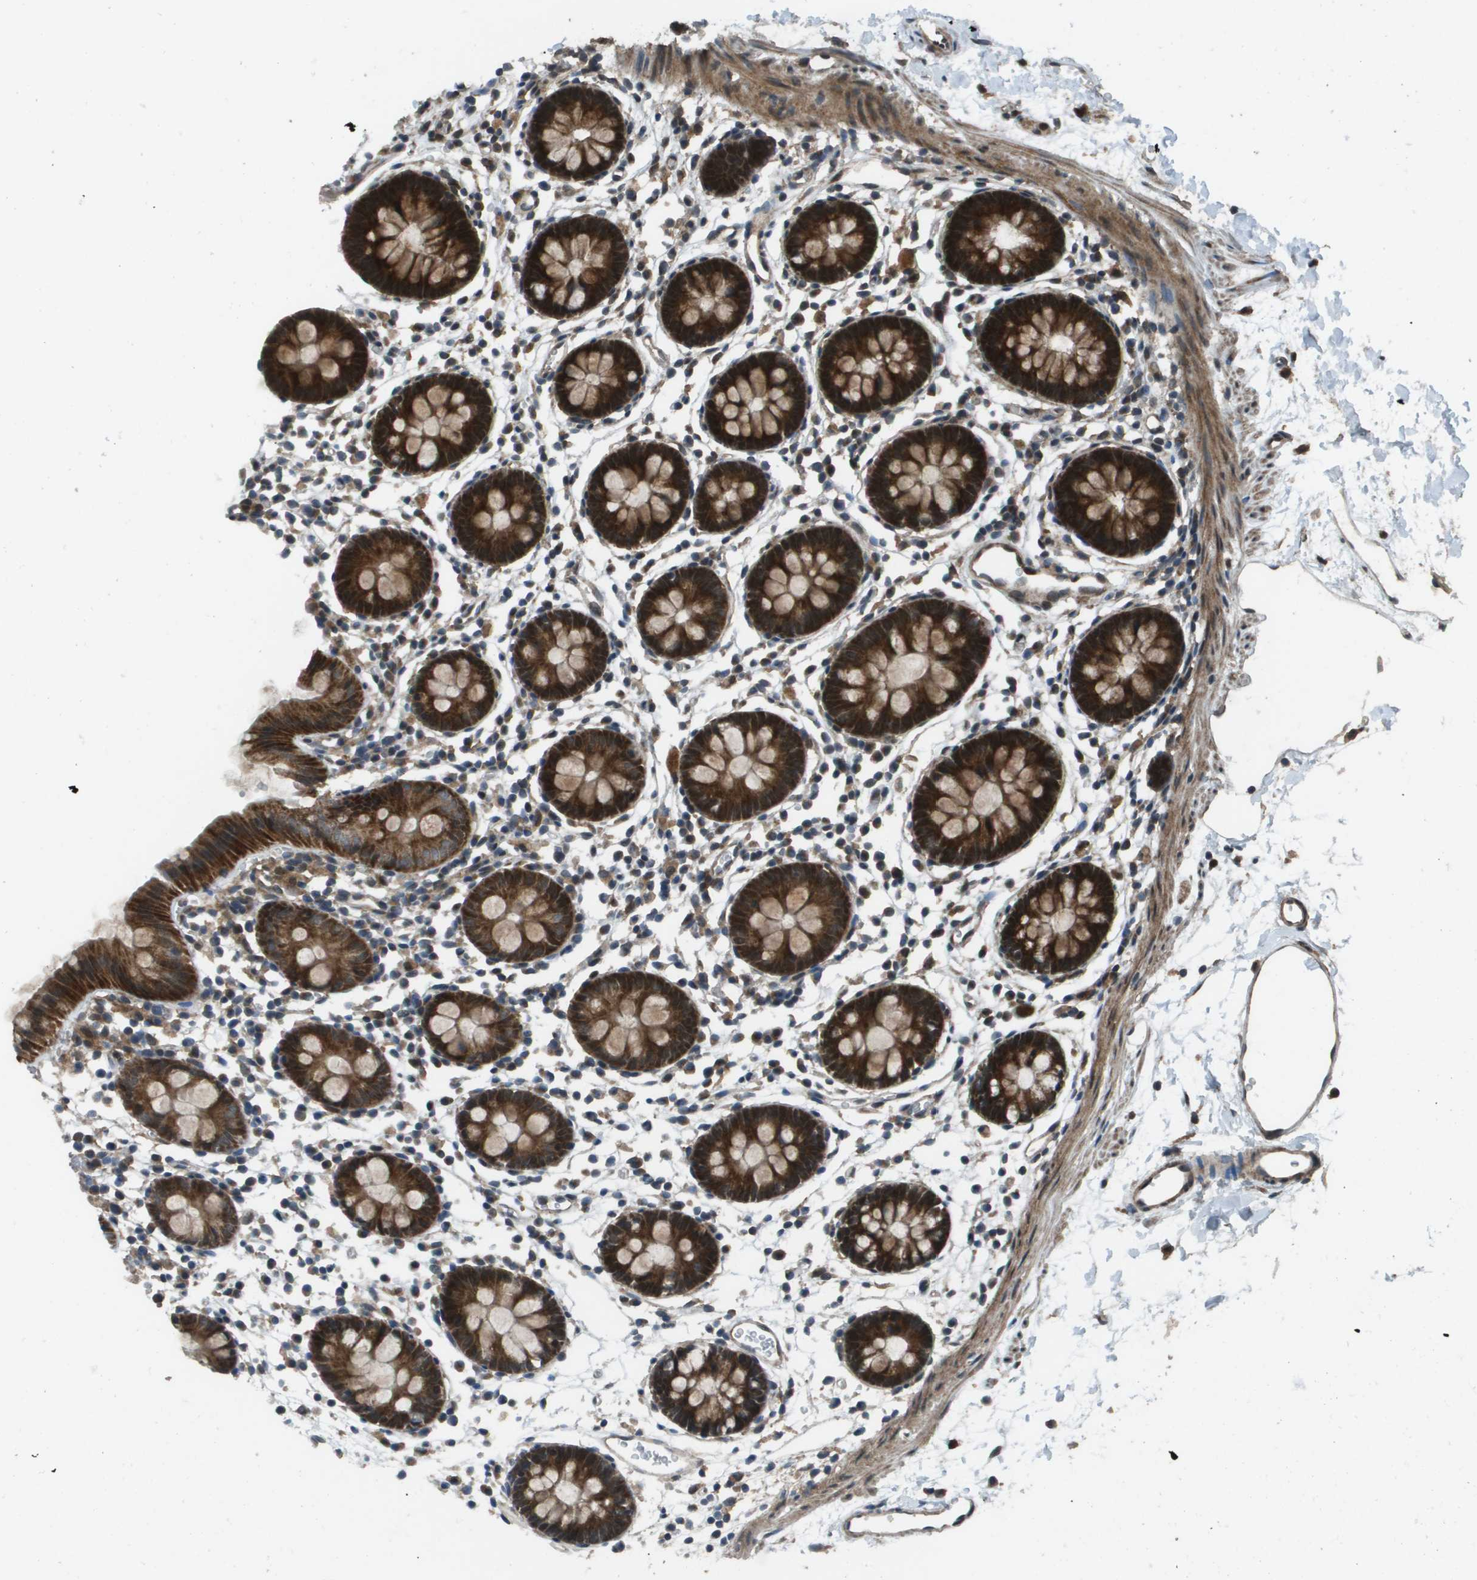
{"staining": {"intensity": "moderate", "quantity": ">75%", "location": "cytoplasmic/membranous"}, "tissue": "colon", "cell_type": "Endothelial cells", "image_type": "normal", "snomed": [{"axis": "morphology", "description": "Normal tissue, NOS"}, {"axis": "topography", "description": "Colon"}], "caption": "Protein staining reveals moderate cytoplasmic/membranous expression in about >75% of endothelial cells in normal colon. Using DAB (3,3'-diaminobenzidine) (brown) and hematoxylin (blue) stains, captured at high magnification using brightfield microscopy.", "gene": "FIG4", "patient": {"sex": "male", "age": 14}}